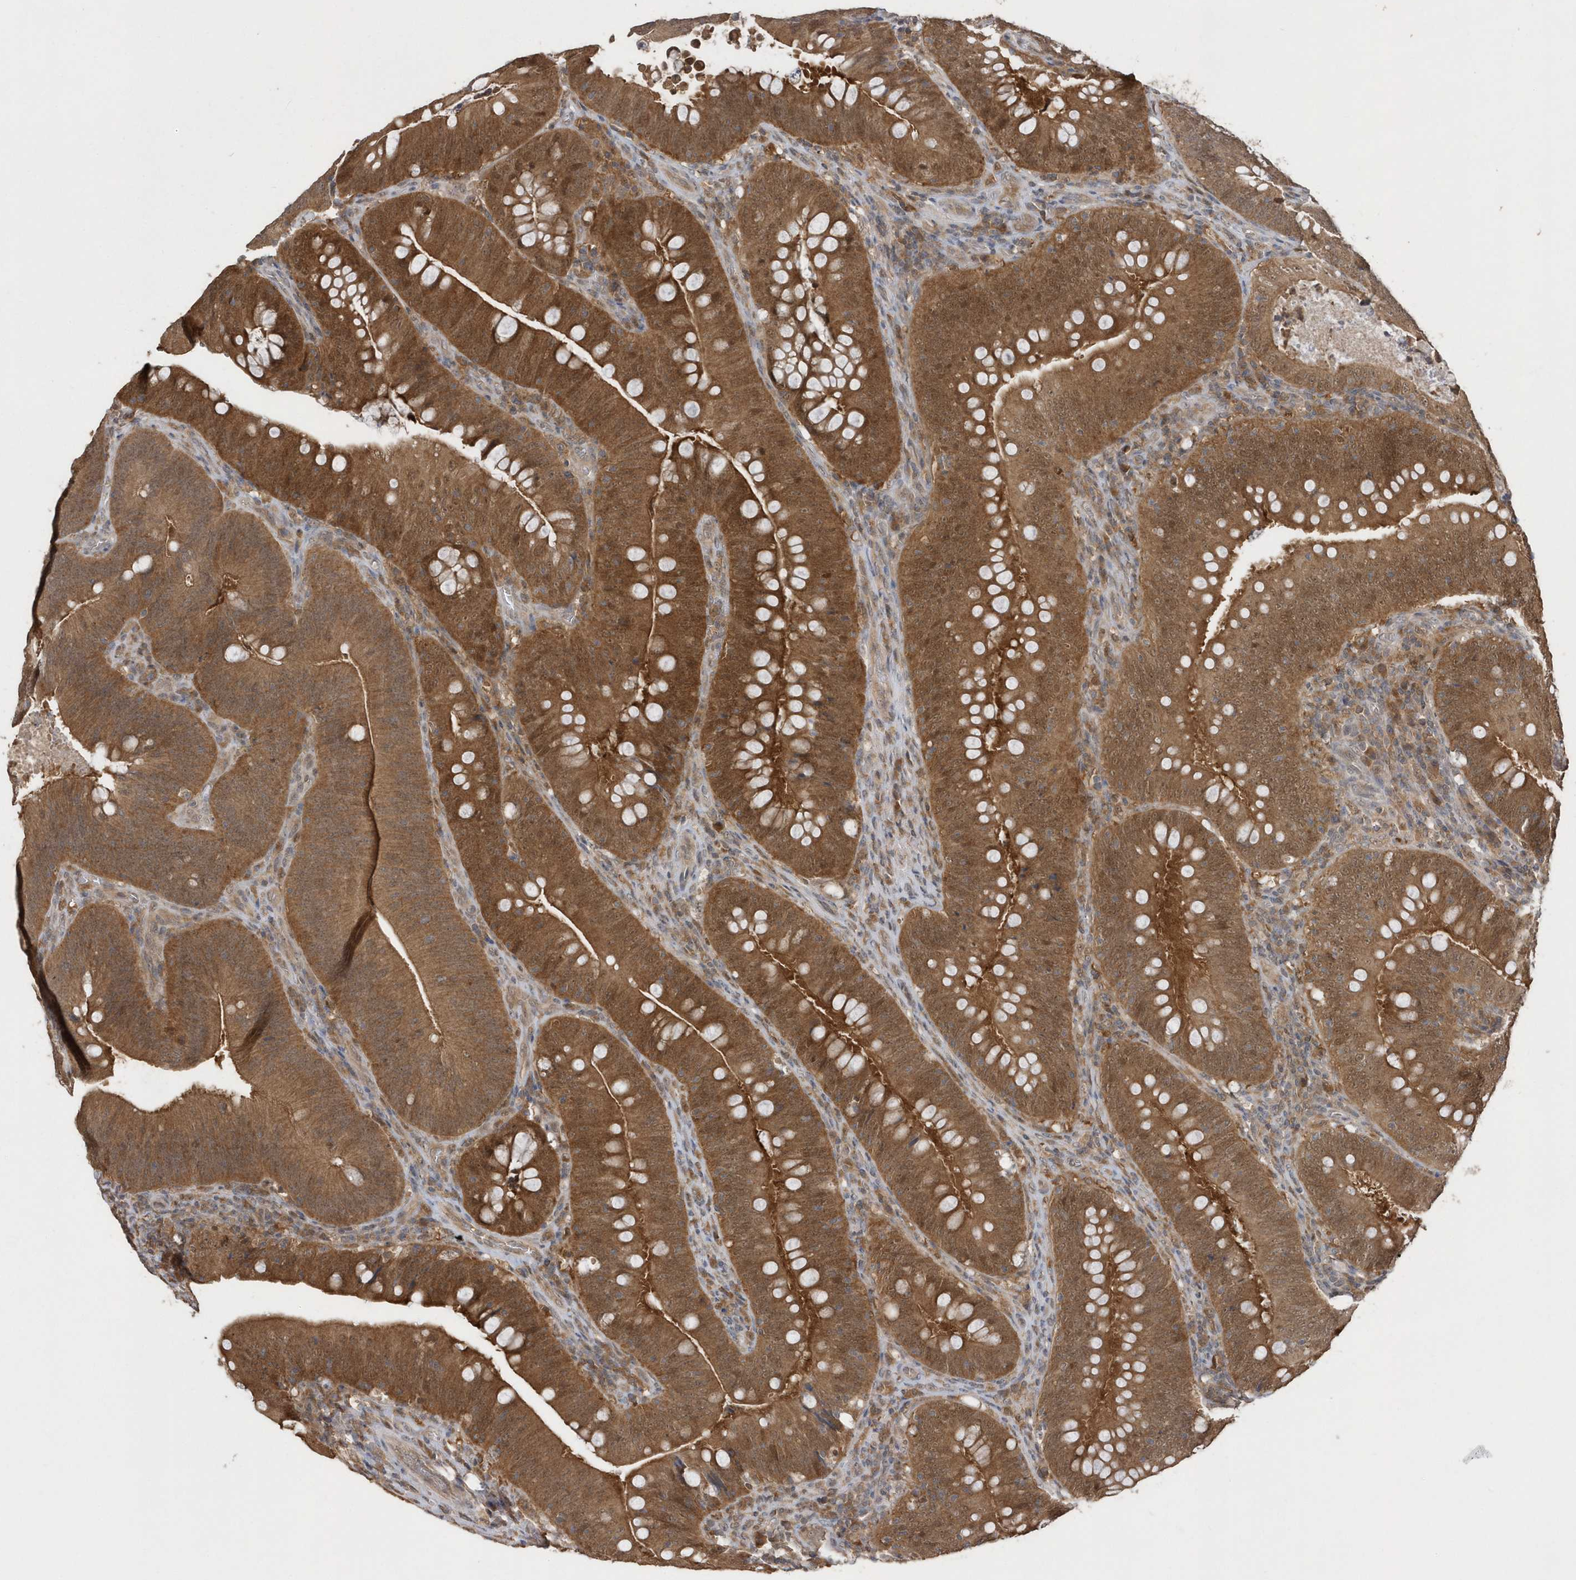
{"staining": {"intensity": "moderate", "quantity": ">75%", "location": "cytoplasmic/membranous"}, "tissue": "colorectal cancer", "cell_type": "Tumor cells", "image_type": "cancer", "snomed": [{"axis": "morphology", "description": "Normal tissue, NOS"}, {"axis": "topography", "description": "Colon"}], "caption": "Immunohistochemistry (IHC) staining of colorectal cancer, which displays medium levels of moderate cytoplasmic/membranous positivity in approximately >75% of tumor cells indicating moderate cytoplasmic/membranous protein staining. The staining was performed using DAB (3,3'-diaminobenzidine) (brown) for protein detection and nuclei were counterstained in hematoxylin (blue).", "gene": "RPE", "patient": {"sex": "female", "age": 82}}